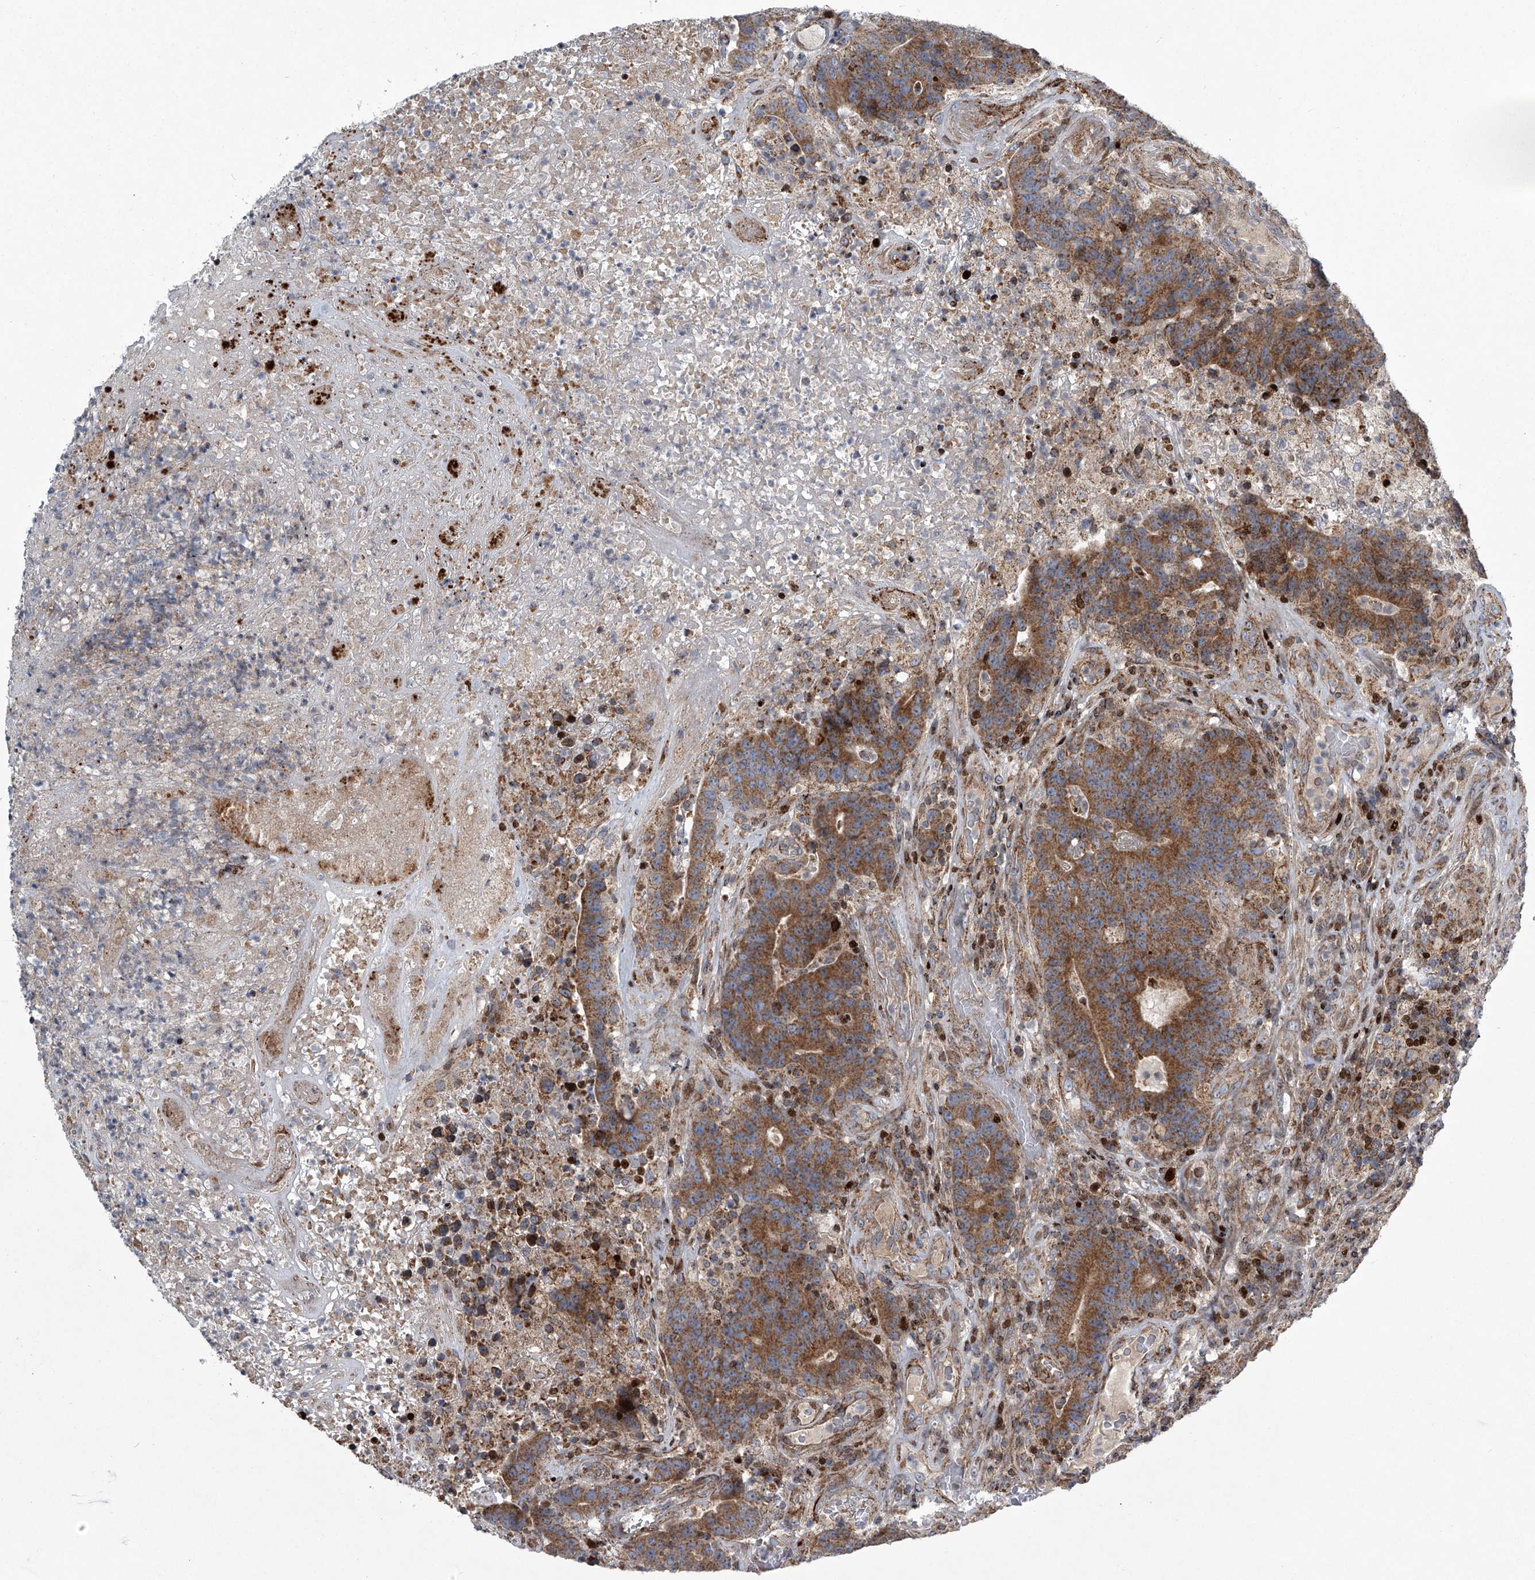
{"staining": {"intensity": "moderate", "quantity": ">75%", "location": "cytoplasmic/membranous"}, "tissue": "colorectal cancer", "cell_type": "Tumor cells", "image_type": "cancer", "snomed": [{"axis": "morphology", "description": "Normal tissue, NOS"}, {"axis": "morphology", "description": "Adenocarcinoma, NOS"}, {"axis": "topography", "description": "Colon"}], "caption": "IHC micrograph of colorectal cancer (adenocarcinoma) stained for a protein (brown), which shows medium levels of moderate cytoplasmic/membranous positivity in about >75% of tumor cells.", "gene": "STRADA", "patient": {"sex": "female", "age": 75}}